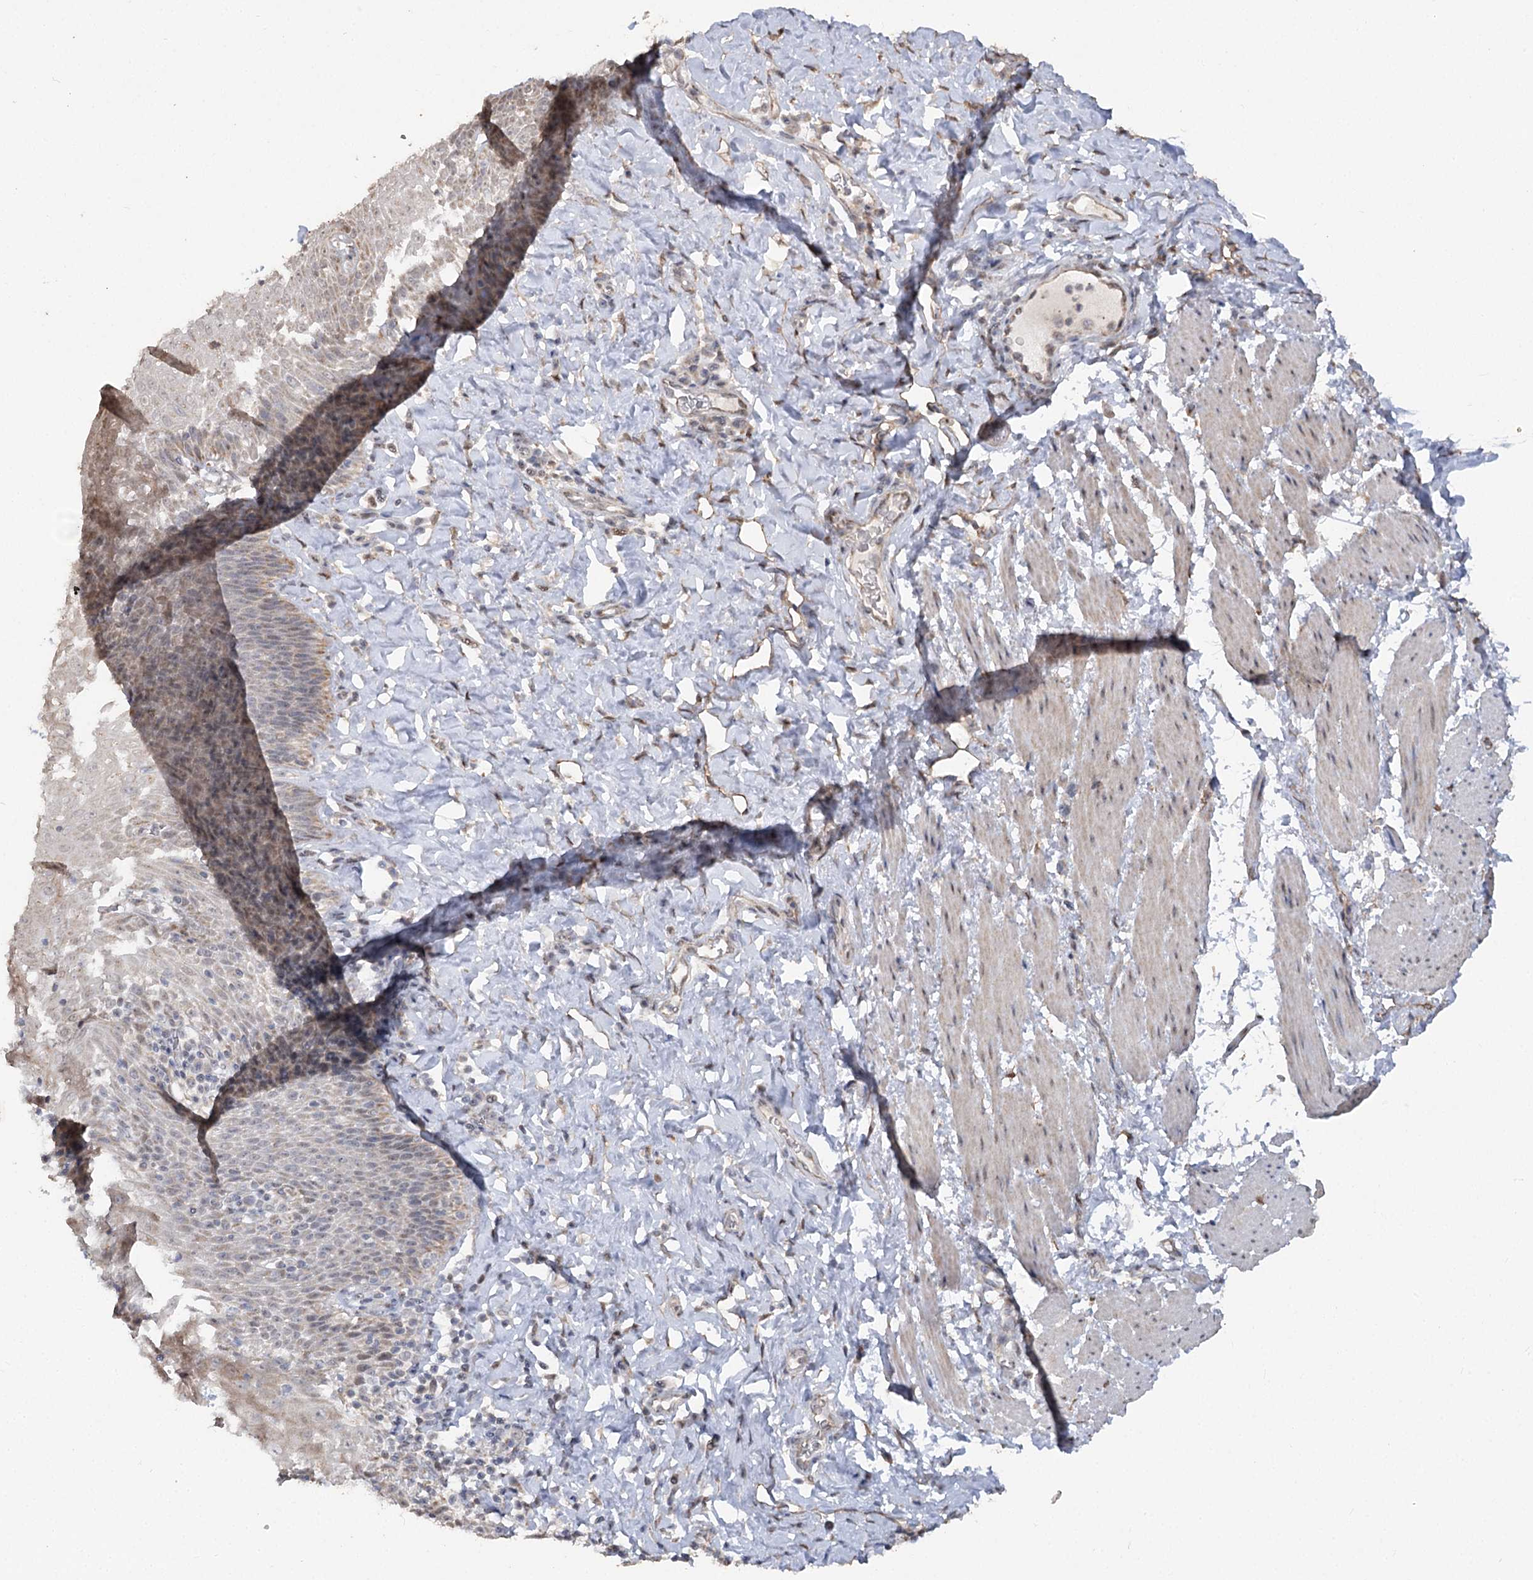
{"staining": {"intensity": "moderate", "quantity": "25%-75%", "location": "cytoplasmic/membranous,nuclear"}, "tissue": "esophagus", "cell_type": "Squamous epithelial cells", "image_type": "normal", "snomed": [{"axis": "morphology", "description": "Normal tissue, NOS"}, {"axis": "topography", "description": "Esophagus"}], "caption": "Immunohistochemistry (DAB) staining of normal esophagus displays moderate cytoplasmic/membranous,nuclear protein expression in about 25%-75% of squamous epithelial cells.", "gene": "RUFY4", "patient": {"sex": "female", "age": 61}}